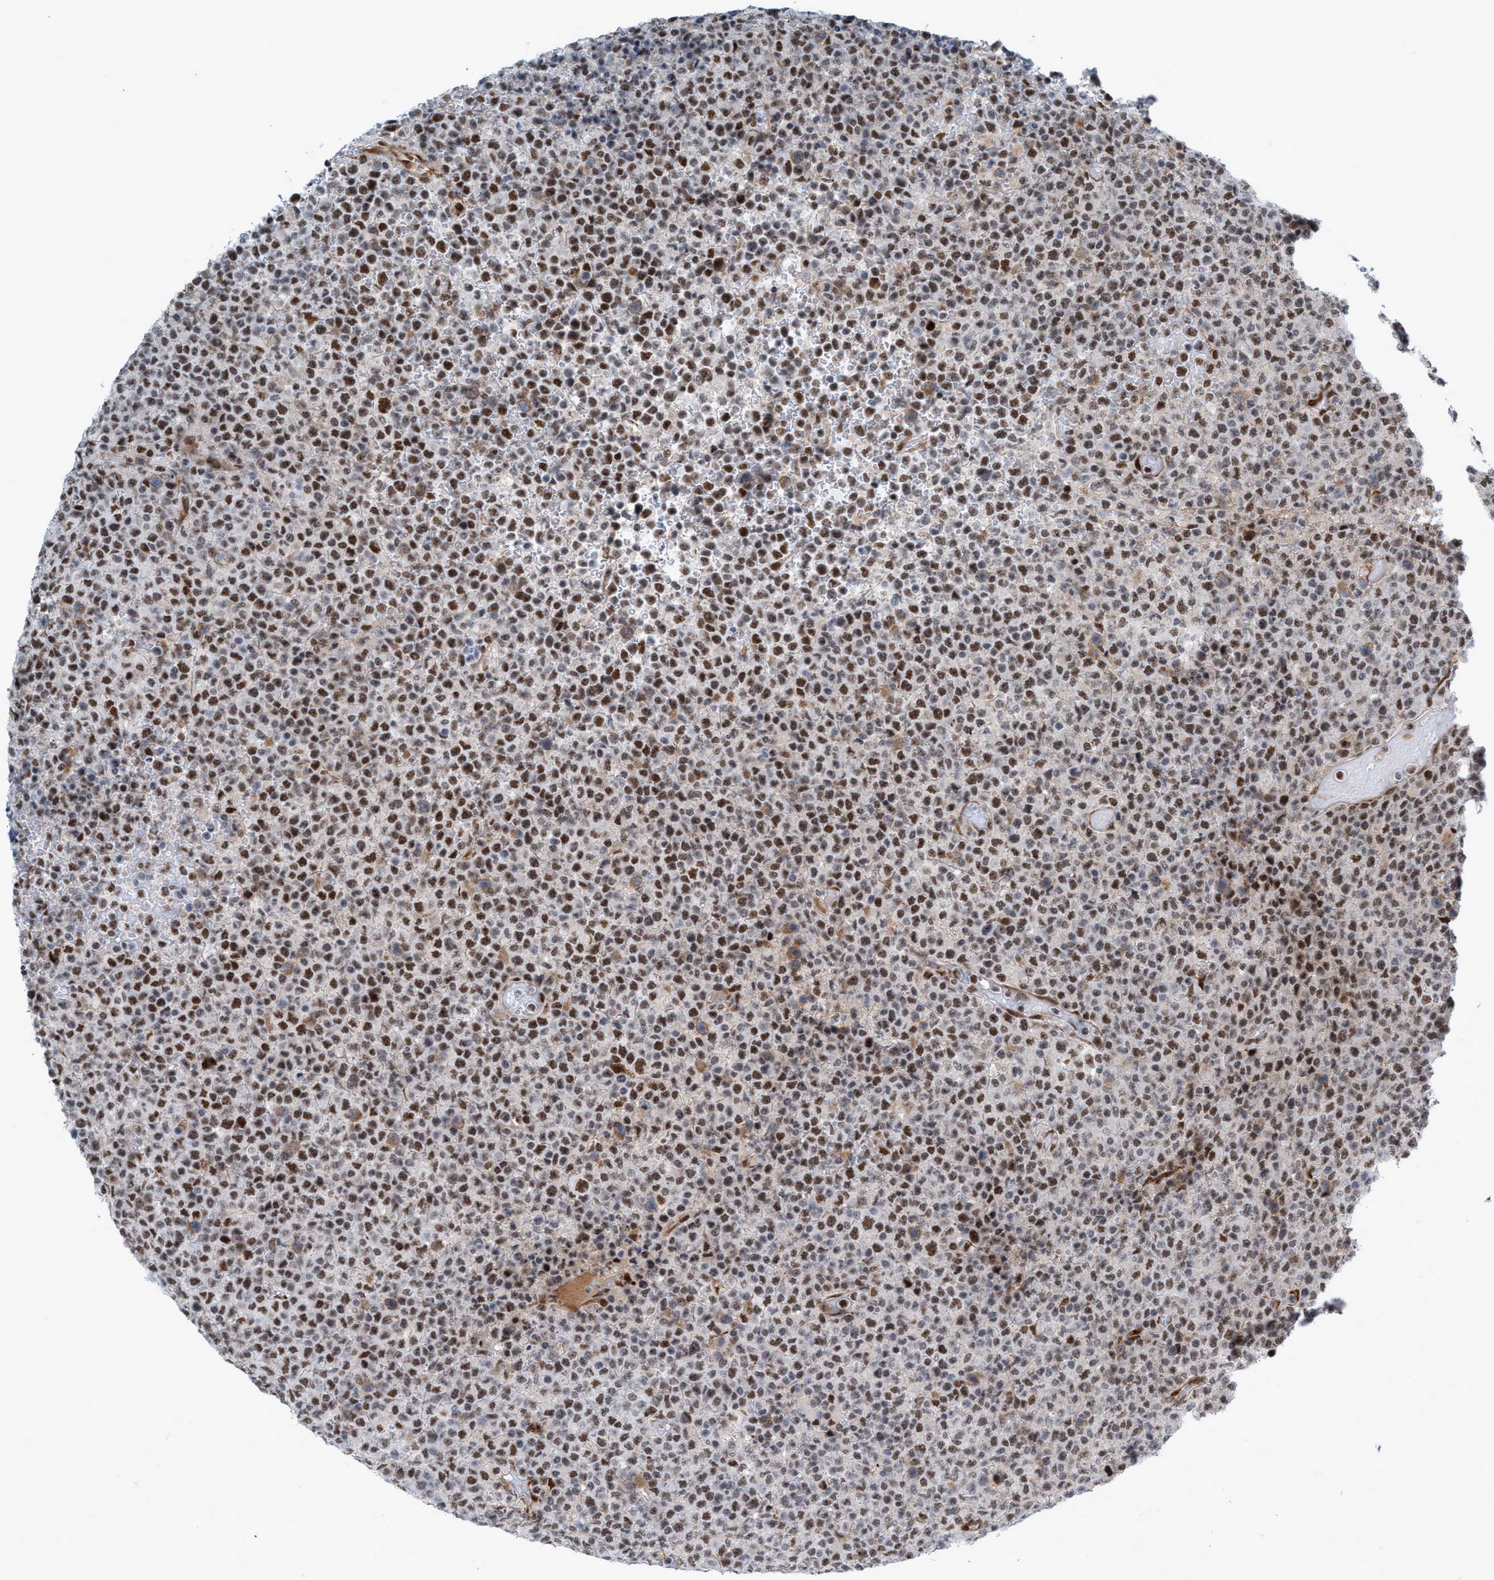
{"staining": {"intensity": "moderate", "quantity": ">75%", "location": "nuclear"}, "tissue": "lymphoma", "cell_type": "Tumor cells", "image_type": "cancer", "snomed": [{"axis": "morphology", "description": "Malignant lymphoma, non-Hodgkin's type, High grade"}, {"axis": "topography", "description": "Lymph node"}], "caption": "Brown immunohistochemical staining in high-grade malignant lymphoma, non-Hodgkin's type reveals moderate nuclear staining in about >75% of tumor cells.", "gene": "CWC27", "patient": {"sex": "male", "age": 13}}